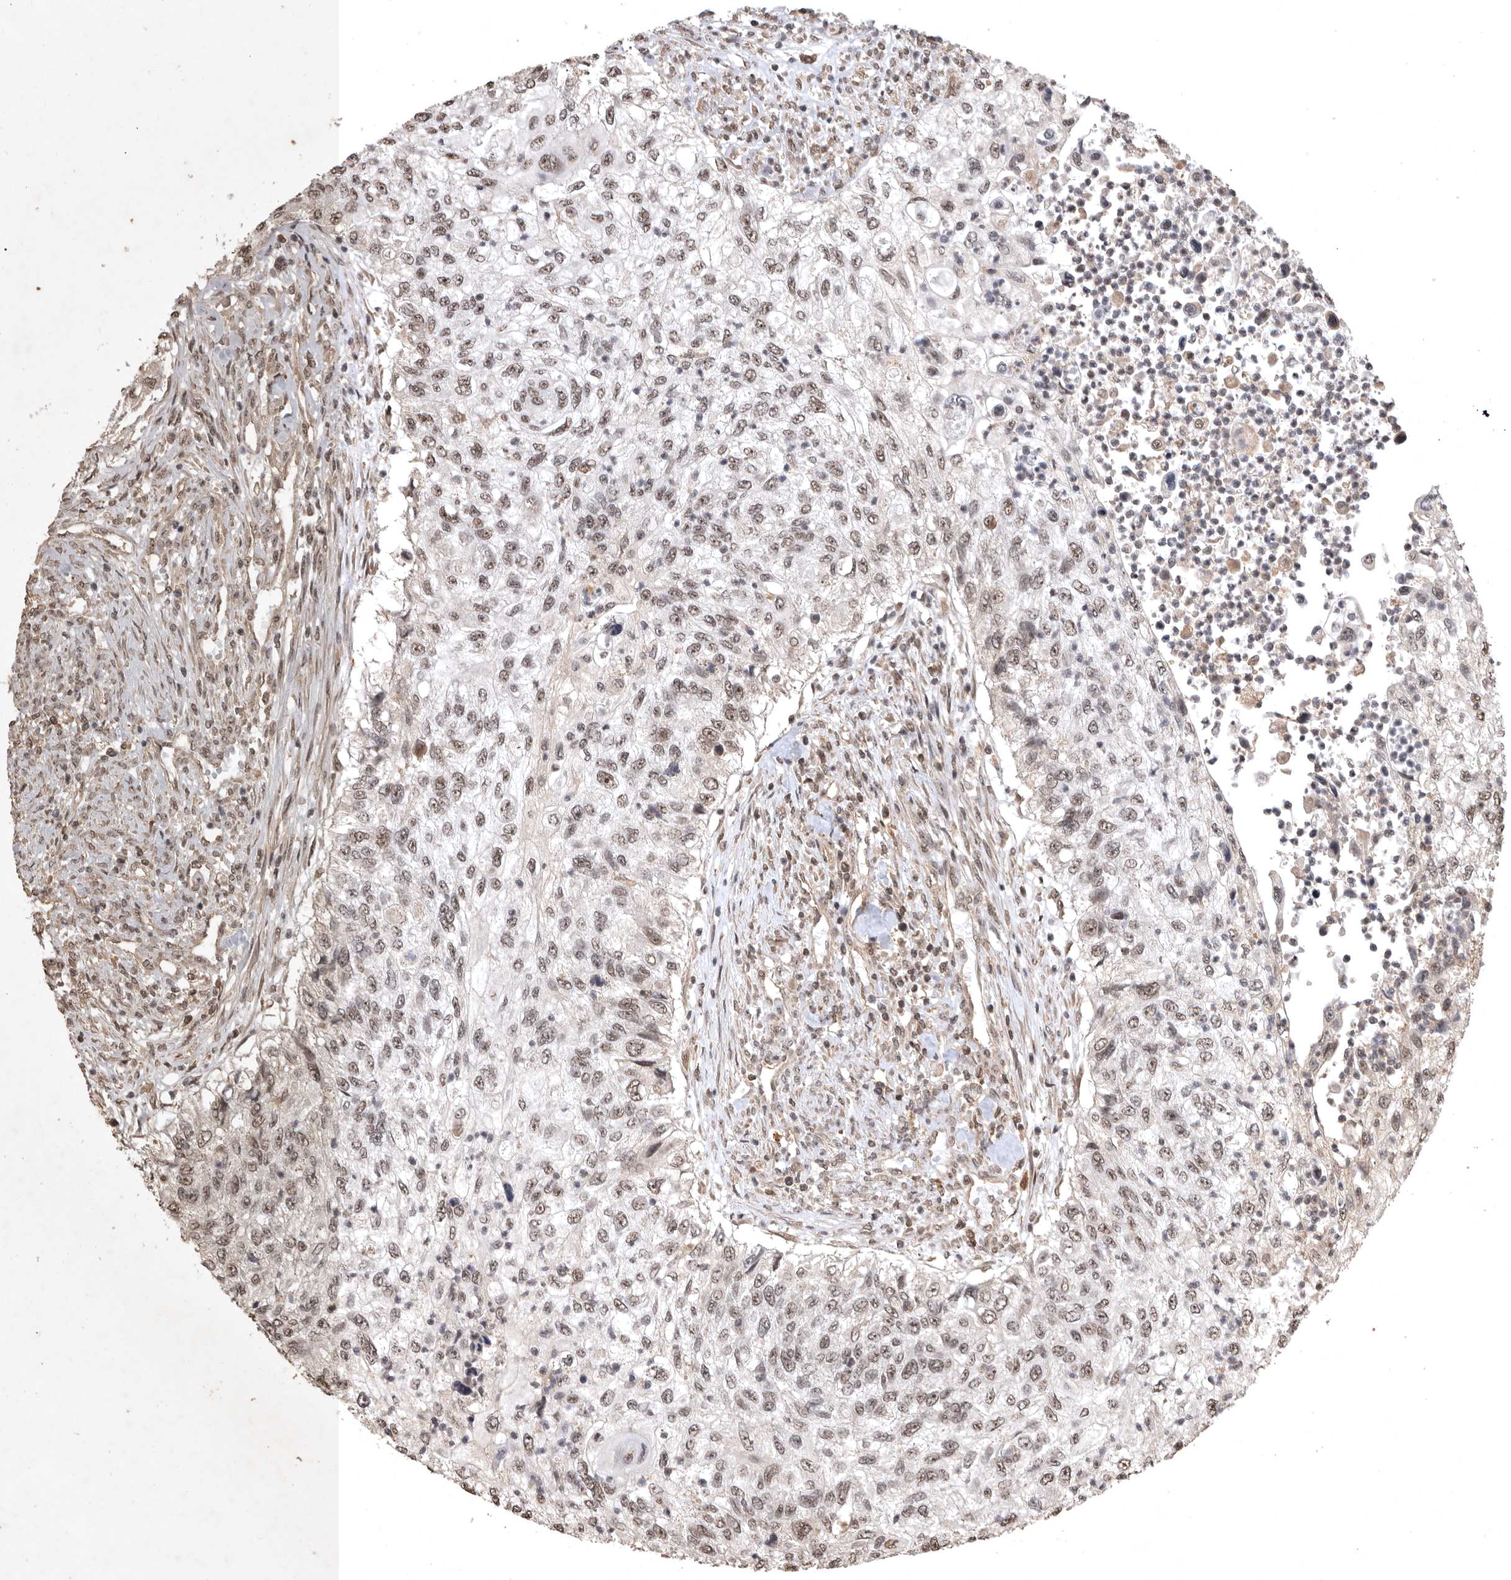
{"staining": {"intensity": "weak", "quantity": ">75%", "location": "nuclear"}, "tissue": "urothelial cancer", "cell_type": "Tumor cells", "image_type": "cancer", "snomed": [{"axis": "morphology", "description": "Urothelial carcinoma, High grade"}, {"axis": "topography", "description": "Urinary bladder"}], "caption": "Immunohistochemistry micrograph of neoplastic tissue: urothelial cancer stained using IHC displays low levels of weak protein expression localized specifically in the nuclear of tumor cells, appearing as a nuclear brown color.", "gene": "CBLL1", "patient": {"sex": "female", "age": 60}}